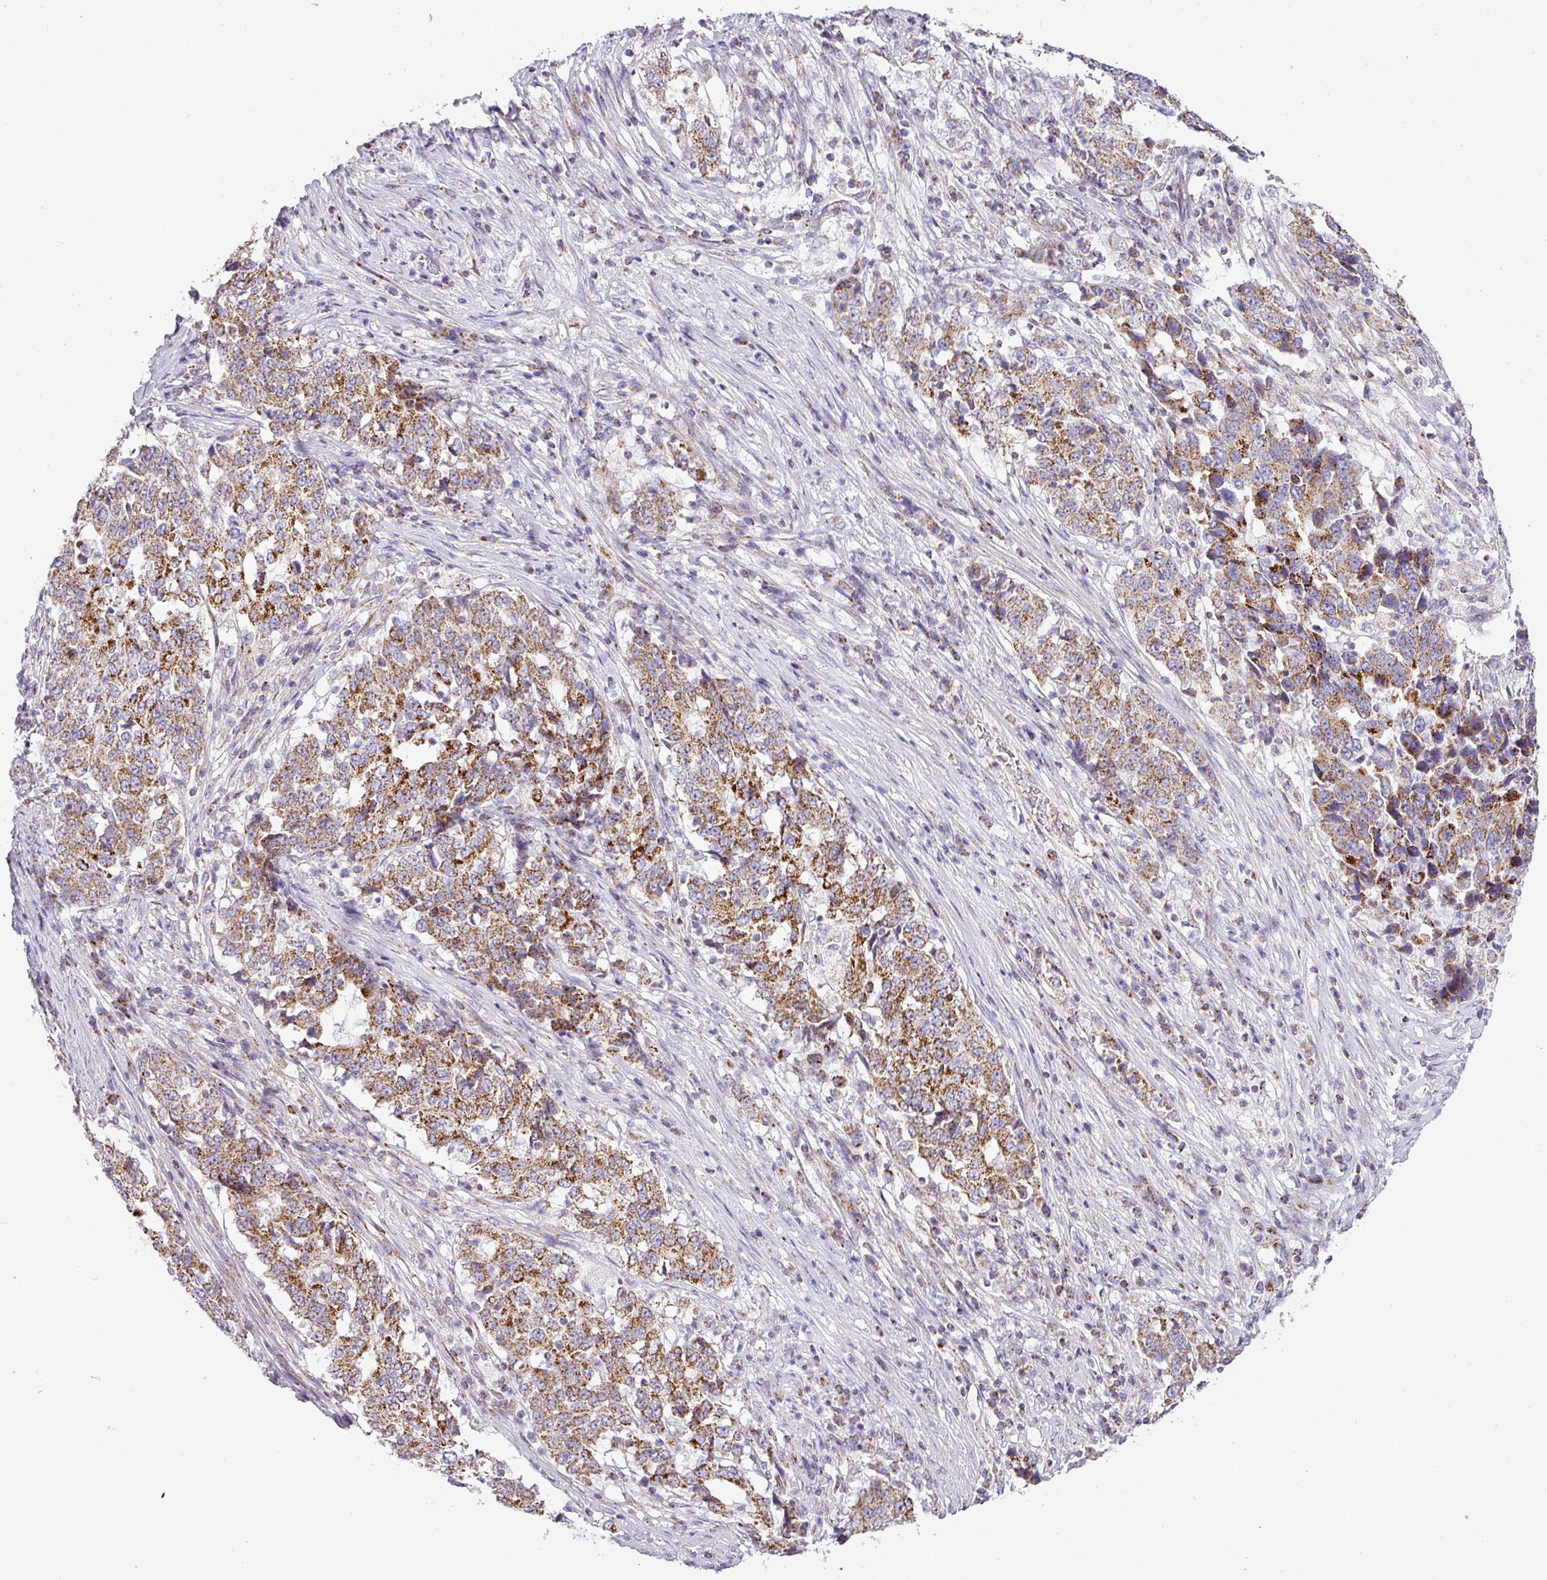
{"staining": {"intensity": "moderate", "quantity": ">75%", "location": "cytoplasmic/membranous"}, "tissue": "stomach cancer", "cell_type": "Tumor cells", "image_type": "cancer", "snomed": [{"axis": "morphology", "description": "Adenocarcinoma, NOS"}, {"axis": "topography", "description": "Stomach"}], "caption": "The immunohistochemical stain shows moderate cytoplasmic/membranous staining in tumor cells of adenocarcinoma (stomach) tissue. (IHC, brightfield microscopy, high magnification).", "gene": "ZNF81", "patient": {"sex": "male", "age": 59}}